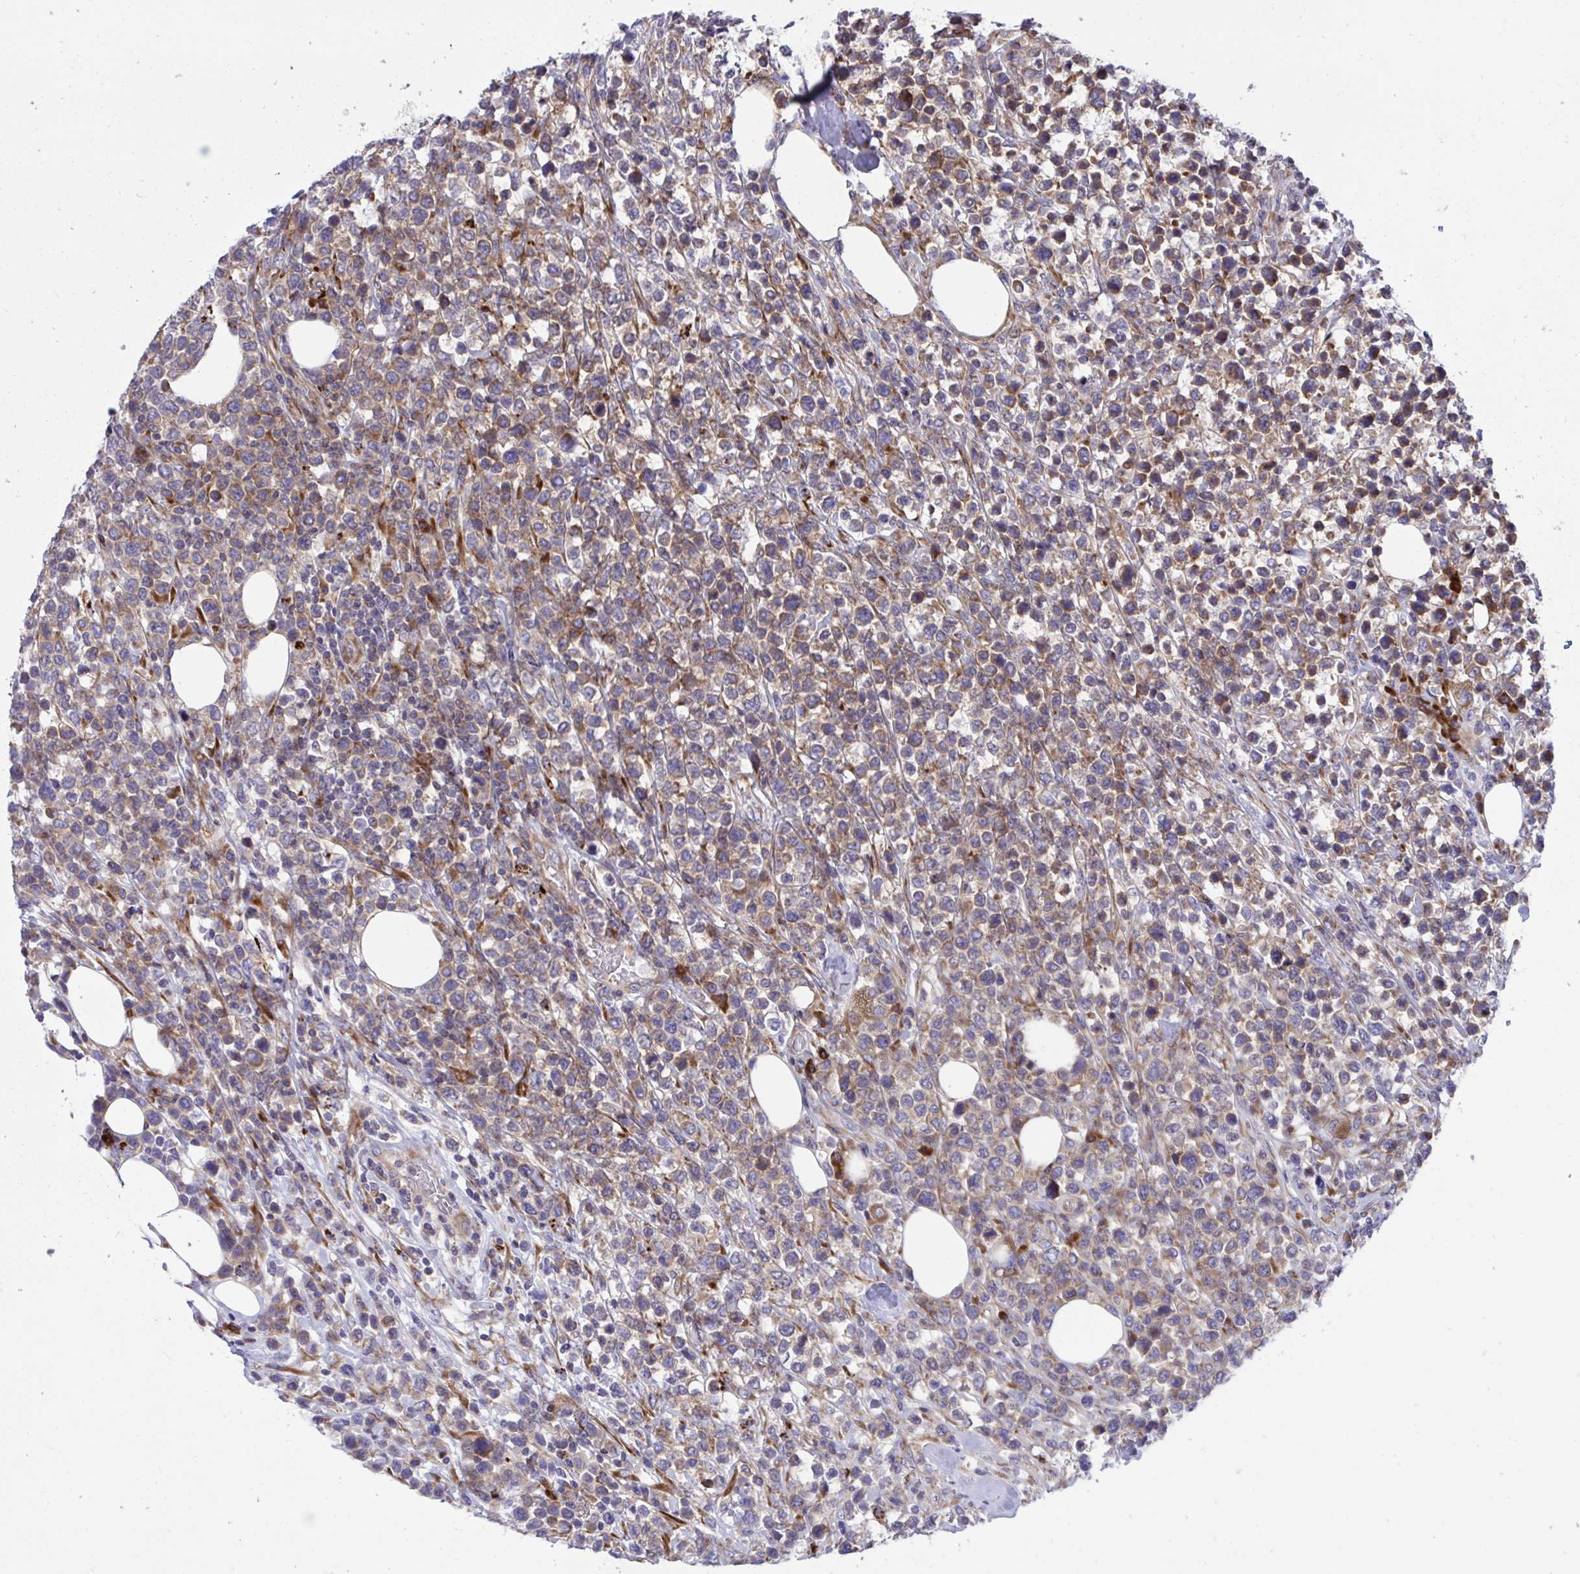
{"staining": {"intensity": "moderate", "quantity": ">75%", "location": "cytoplasmic/membranous"}, "tissue": "lymphoma", "cell_type": "Tumor cells", "image_type": "cancer", "snomed": [{"axis": "morphology", "description": "Malignant lymphoma, non-Hodgkin's type, High grade"}, {"axis": "topography", "description": "Soft tissue"}], "caption": "IHC photomicrograph of neoplastic tissue: lymphoma stained using immunohistochemistry (IHC) exhibits medium levels of moderate protein expression localized specifically in the cytoplasmic/membranous of tumor cells, appearing as a cytoplasmic/membranous brown color.", "gene": "RPS15", "patient": {"sex": "female", "age": 56}}